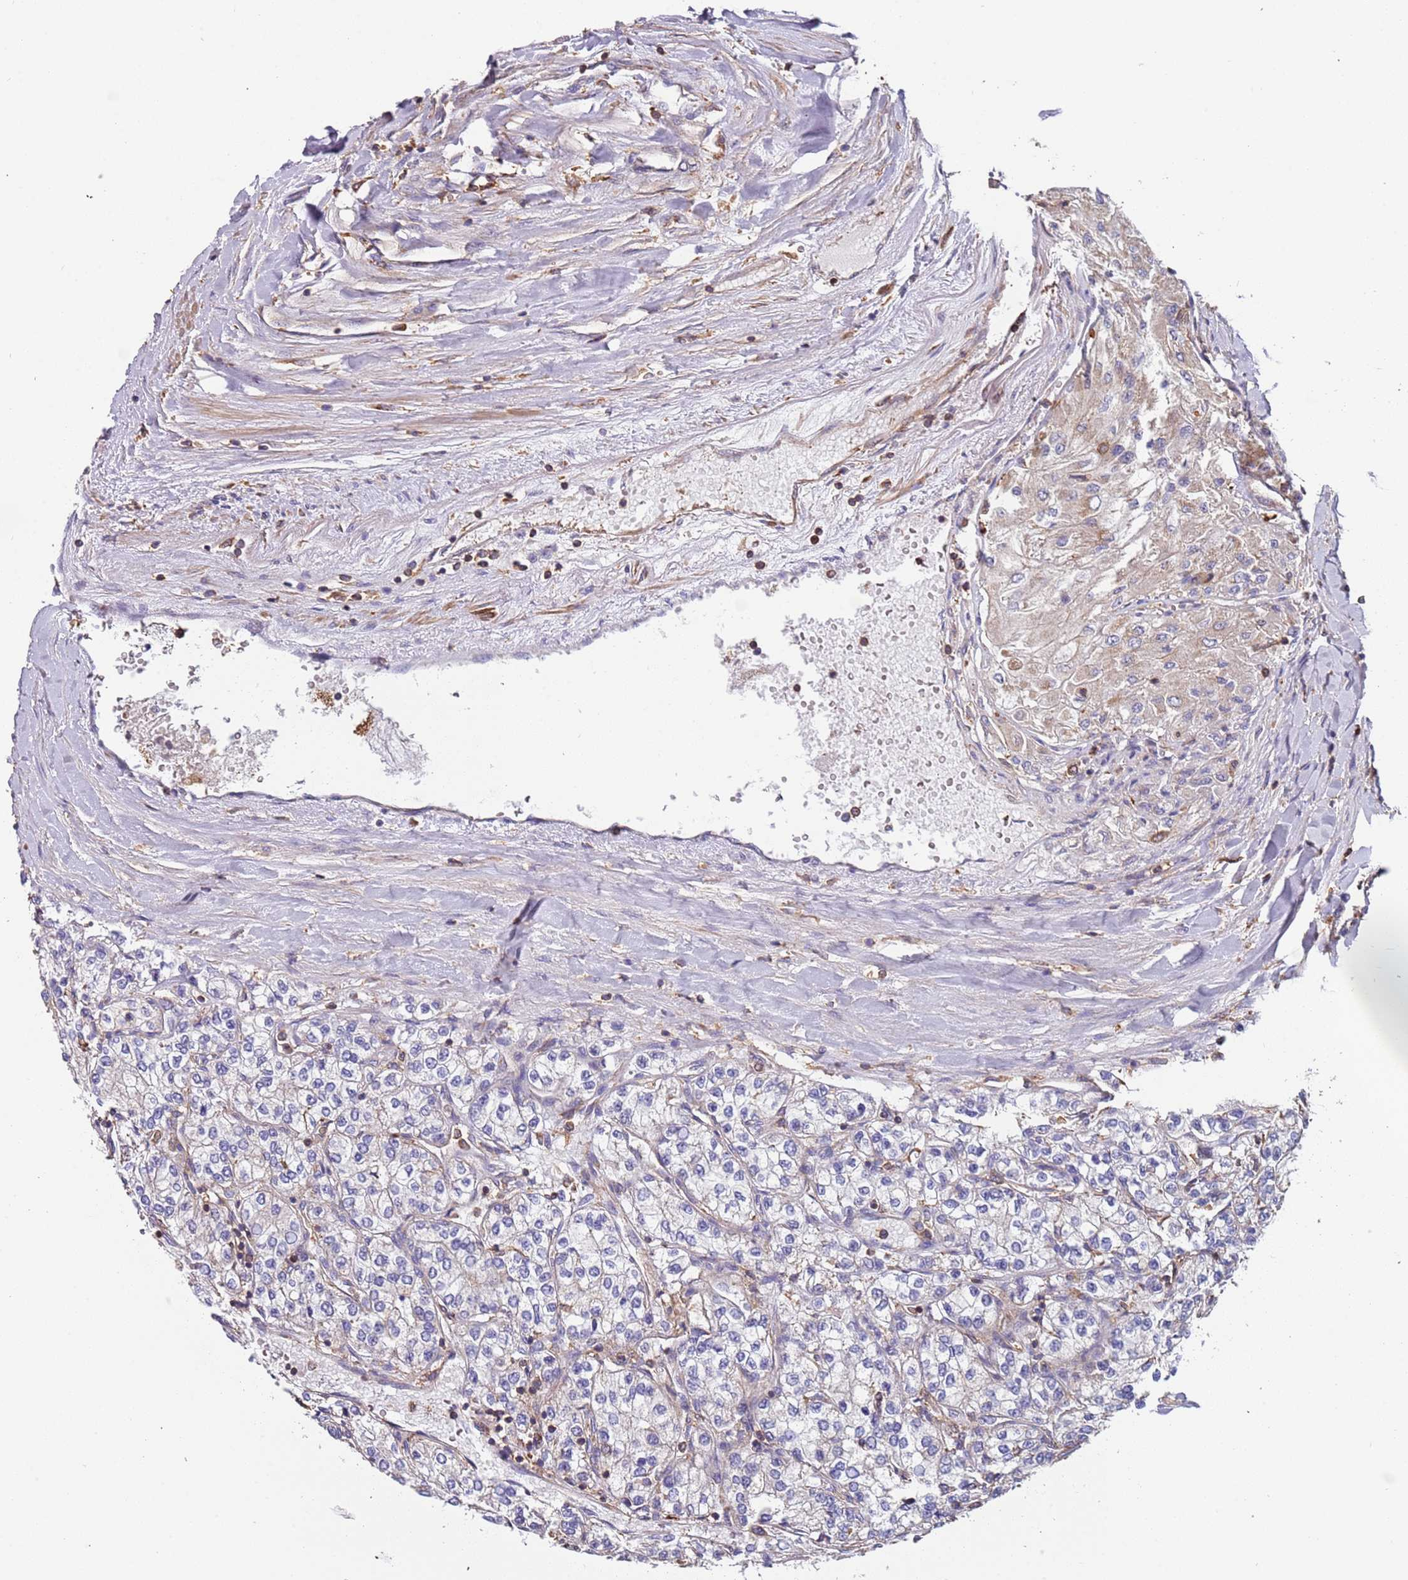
{"staining": {"intensity": "negative", "quantity": "none", "location": "none"}, "tissue": "renal cancer", "cell_type": "Tumor cells", "image_type": "cancer", "snomed": [{"axis": "morphology", "description": "Adenocarcinoma, NOS"}, {"axis": "topography", "description": "Kidney"}], "caption": "Renal cancer (adenocarcinoma) was stained to show a protein in brown. There is no significant staining in tumor cells.", "gene": "SYT4", "patient": {"sex": "male", "age": 80}}